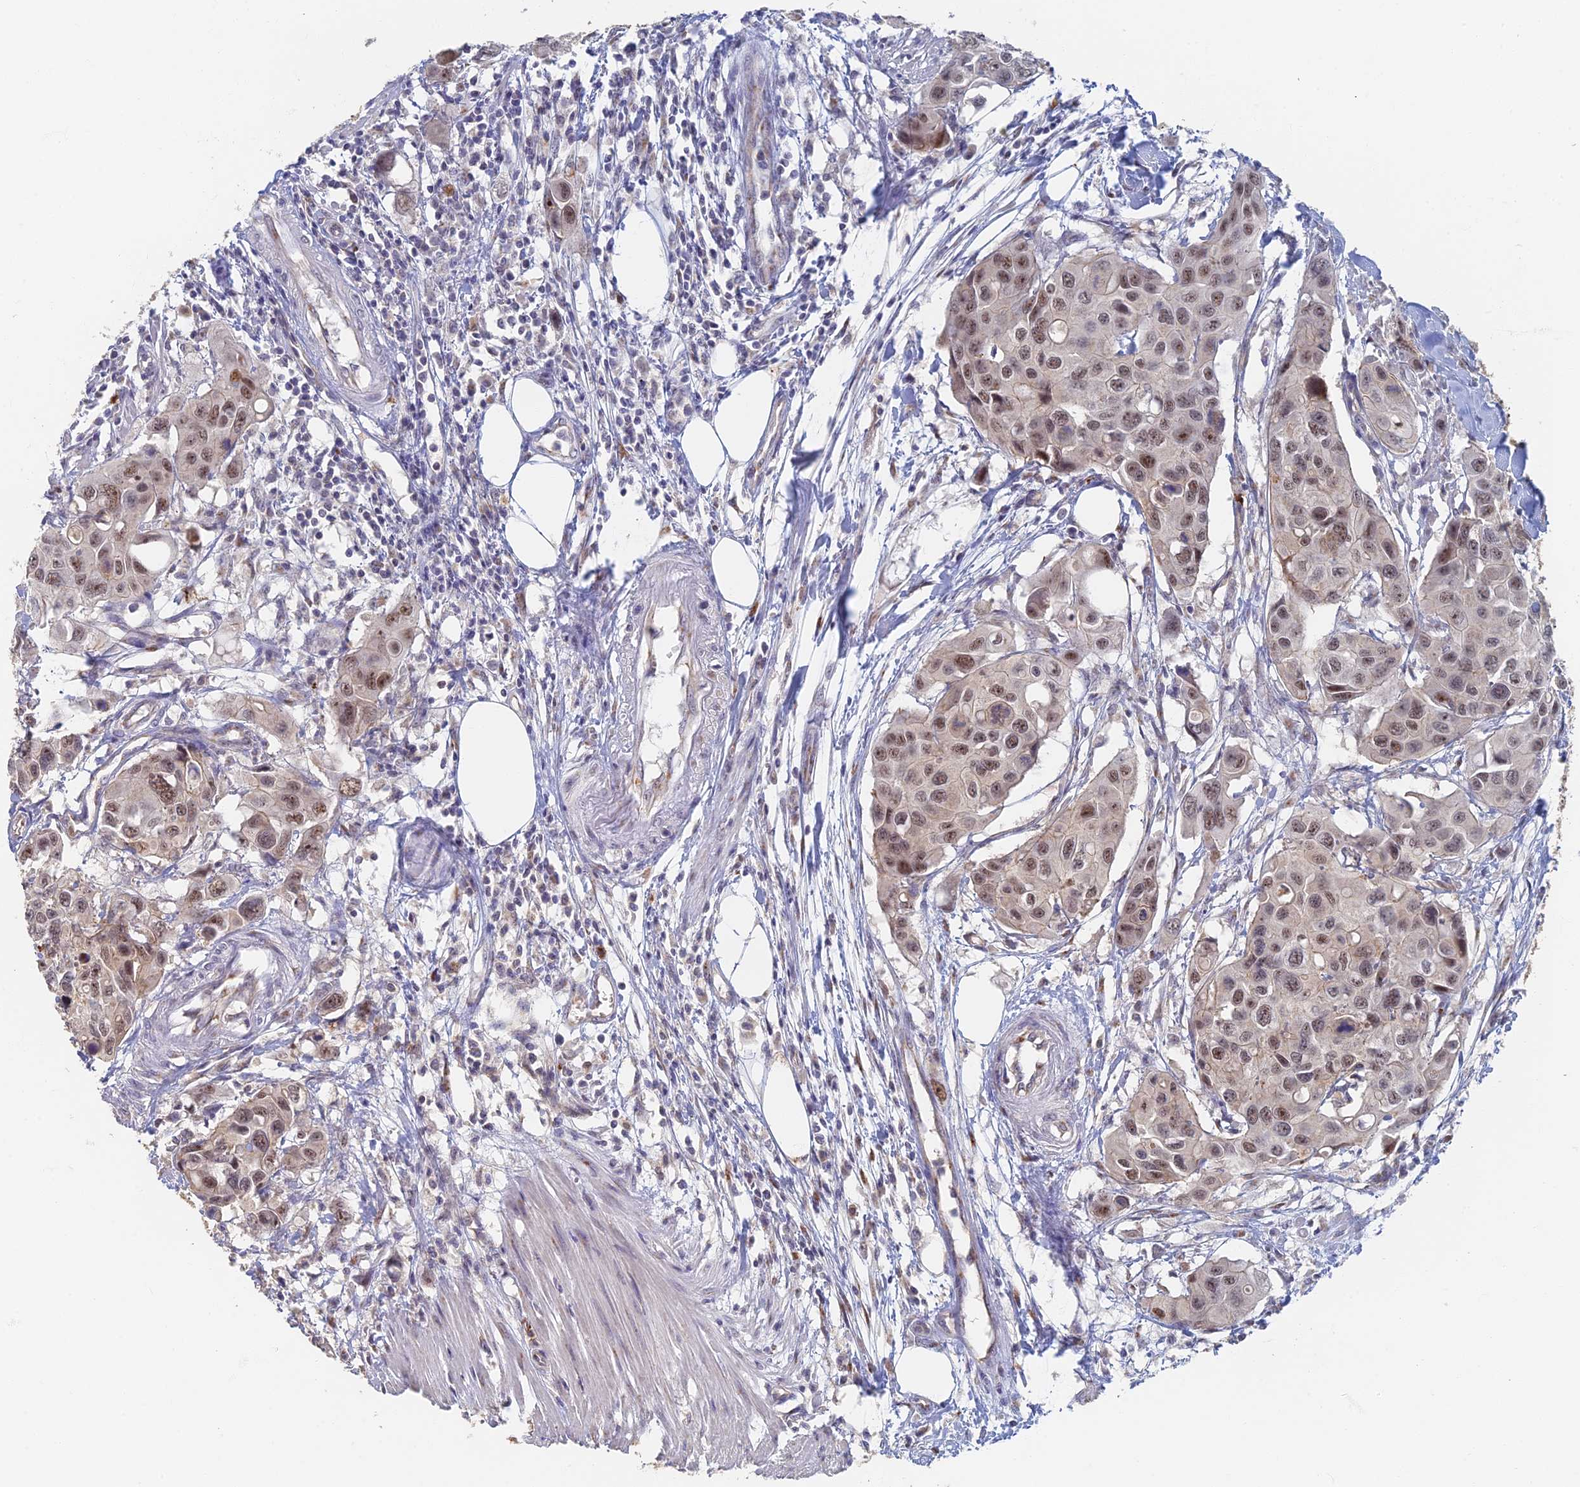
{"staining": {"intensity": "moderate", "quantity": ">75%", "location": "nuclear"}, "tissue": "colorectal cancer", "cell_type": "Tumor cells", "image_type": "cancer", "snomed": [{"axis": "morphology", "description": "Adenocarcinoma, NOS"}, {"axis": "topography", "description": "Colon"}], "caption": "This is a histology image of immunohistochemistry (IHC) staining of colorectal adenocarcinoma, which shows moderate staining in the nuclear of tumor cells.", "gene": "GPATCH1", "patient": {"sex": "male", "age": 77}}